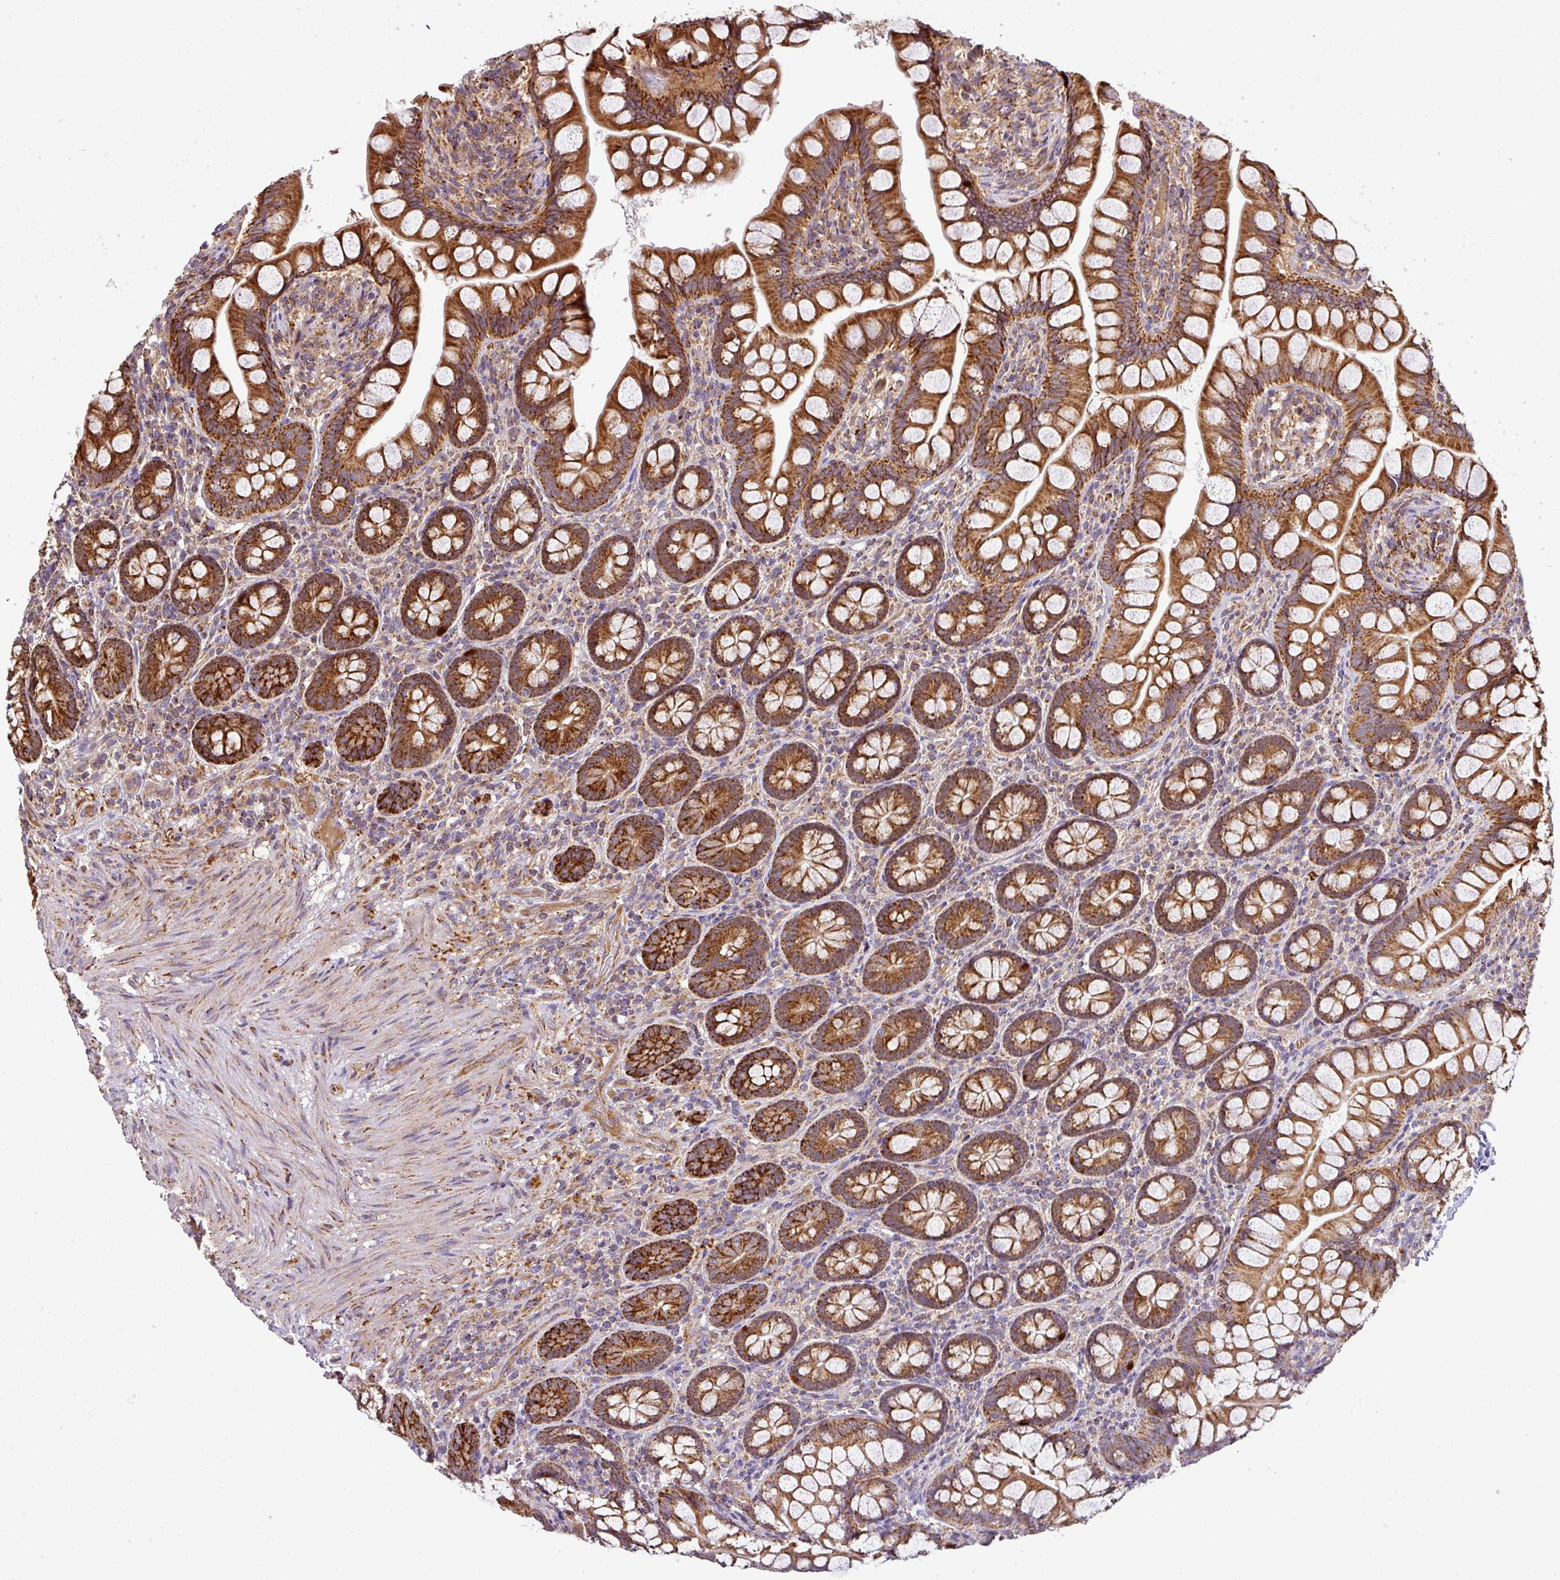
{"staining": {"intensity": "strong", "quantity": ">75%", "location": "cytoplasmic/membranous"}, "tissue": "small intestine", "cell_type": "Glandular cells", "image_type": "normal", "snomed": [{"axis": "morphology", "description": "Normal tissue, NOS"}, {"axis": "topography", "description": "Small intestine"}], "caption": "Immunohistochemistry (IHC) of normal human small intestine displays high levels of strong cytoplasmic/membranous staining in approximately >75% of glandular cells. (IHC, brightfield microscopy, high magnification).", "gene": "PRELID3B", "patient": {"sex": "male", "age": 70}}